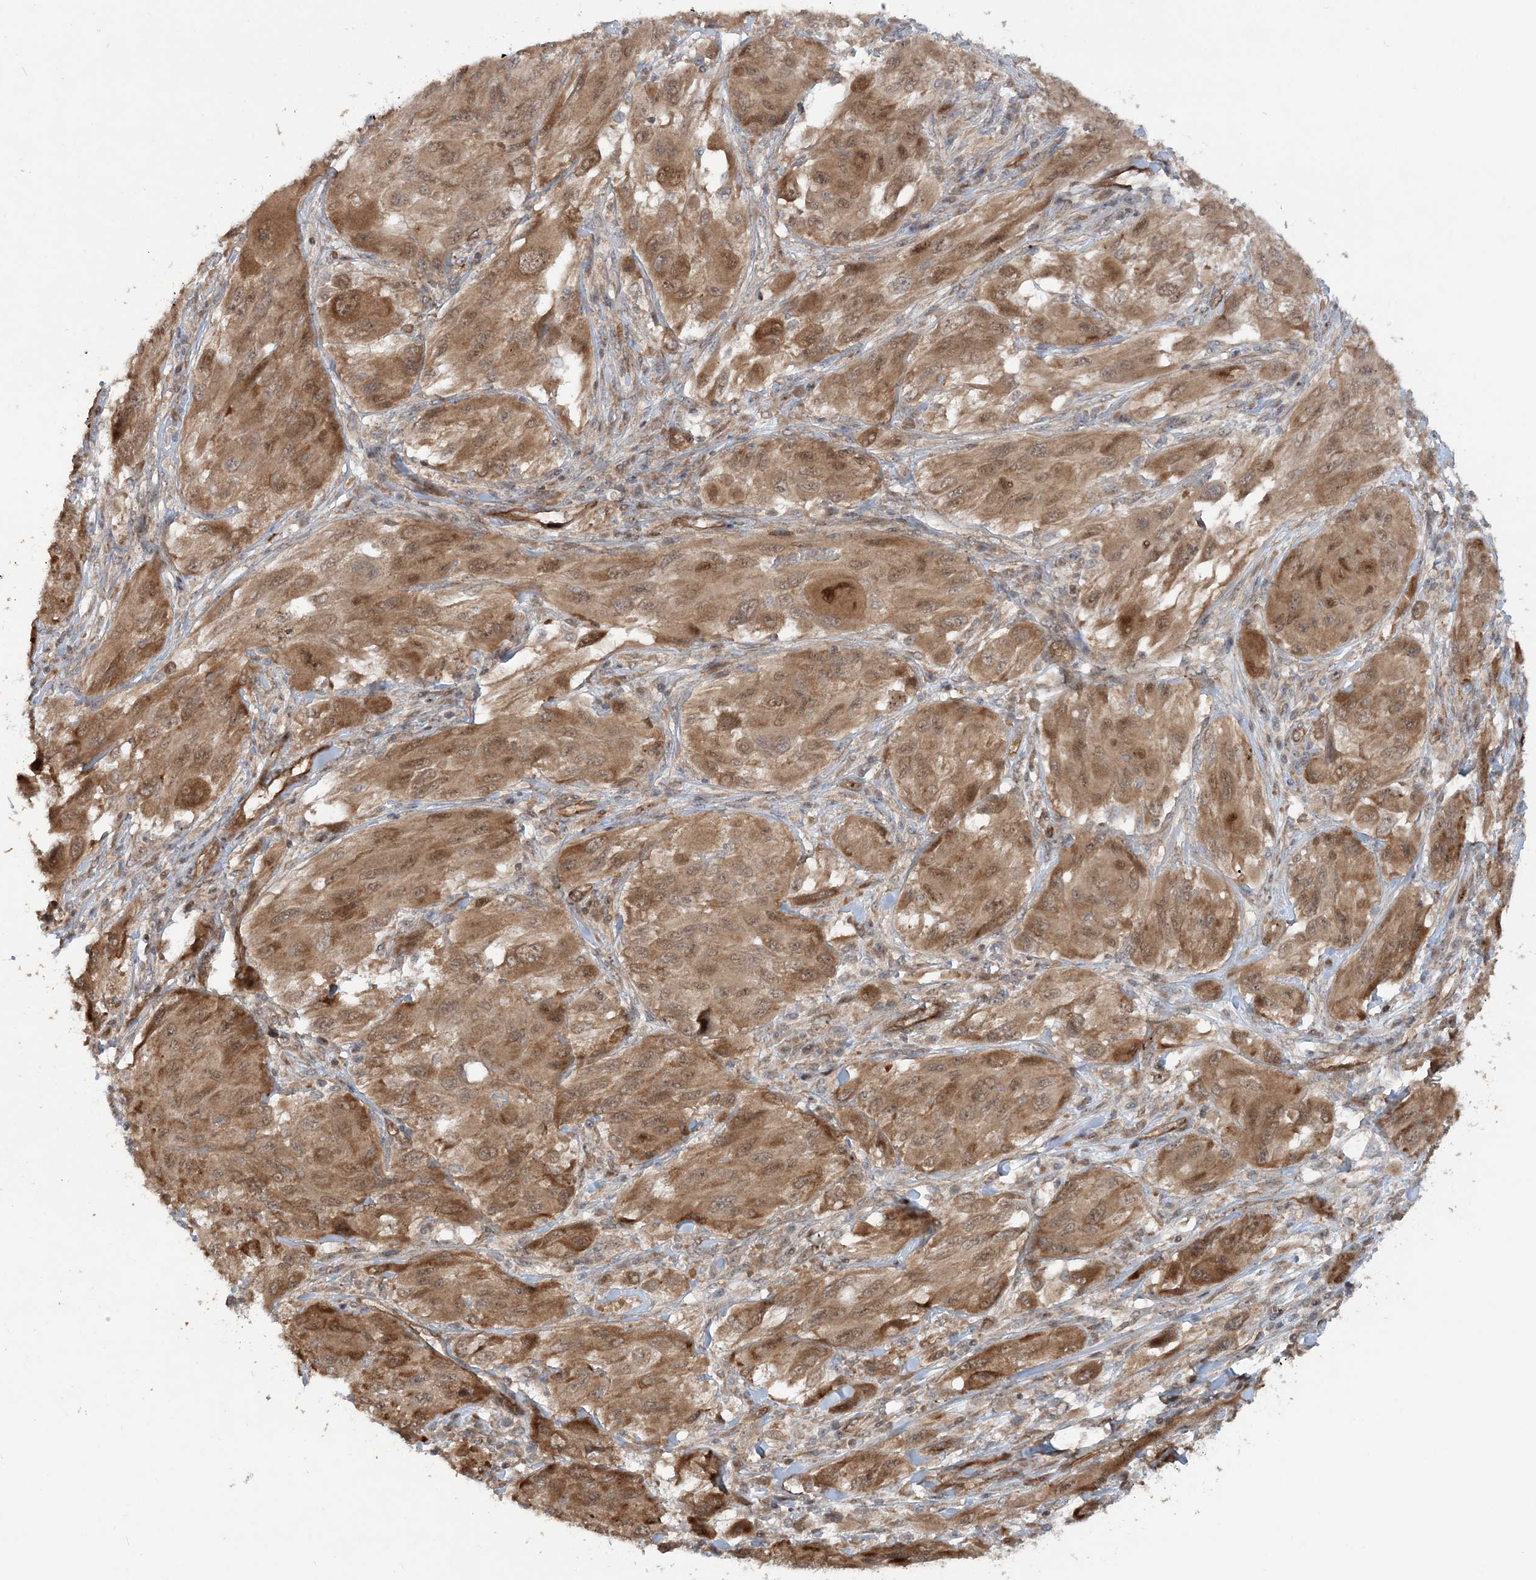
{"staining": {"intensity": "moderate", "quantity": ">75%", "location": "cytoplasmic/membranous,nuclear"}, "tissue": "melanoma", "cell_type": "Tumor cells", "image_type": "cancer", "snomed": [{"axis": "morphology", "description": "Malignant melanoma, NOS"}, {"axis": "topography", "description": "Skin"}], "caption": "Immunohistochemistry (IHC) of melanoma reveals medium levels of moderate cytoplasmic/membranous and nuclear expression in approximately >75% of tumor cells.", "gene": "GEMIN5", "patient": {"sex": "female", "age": 91}}